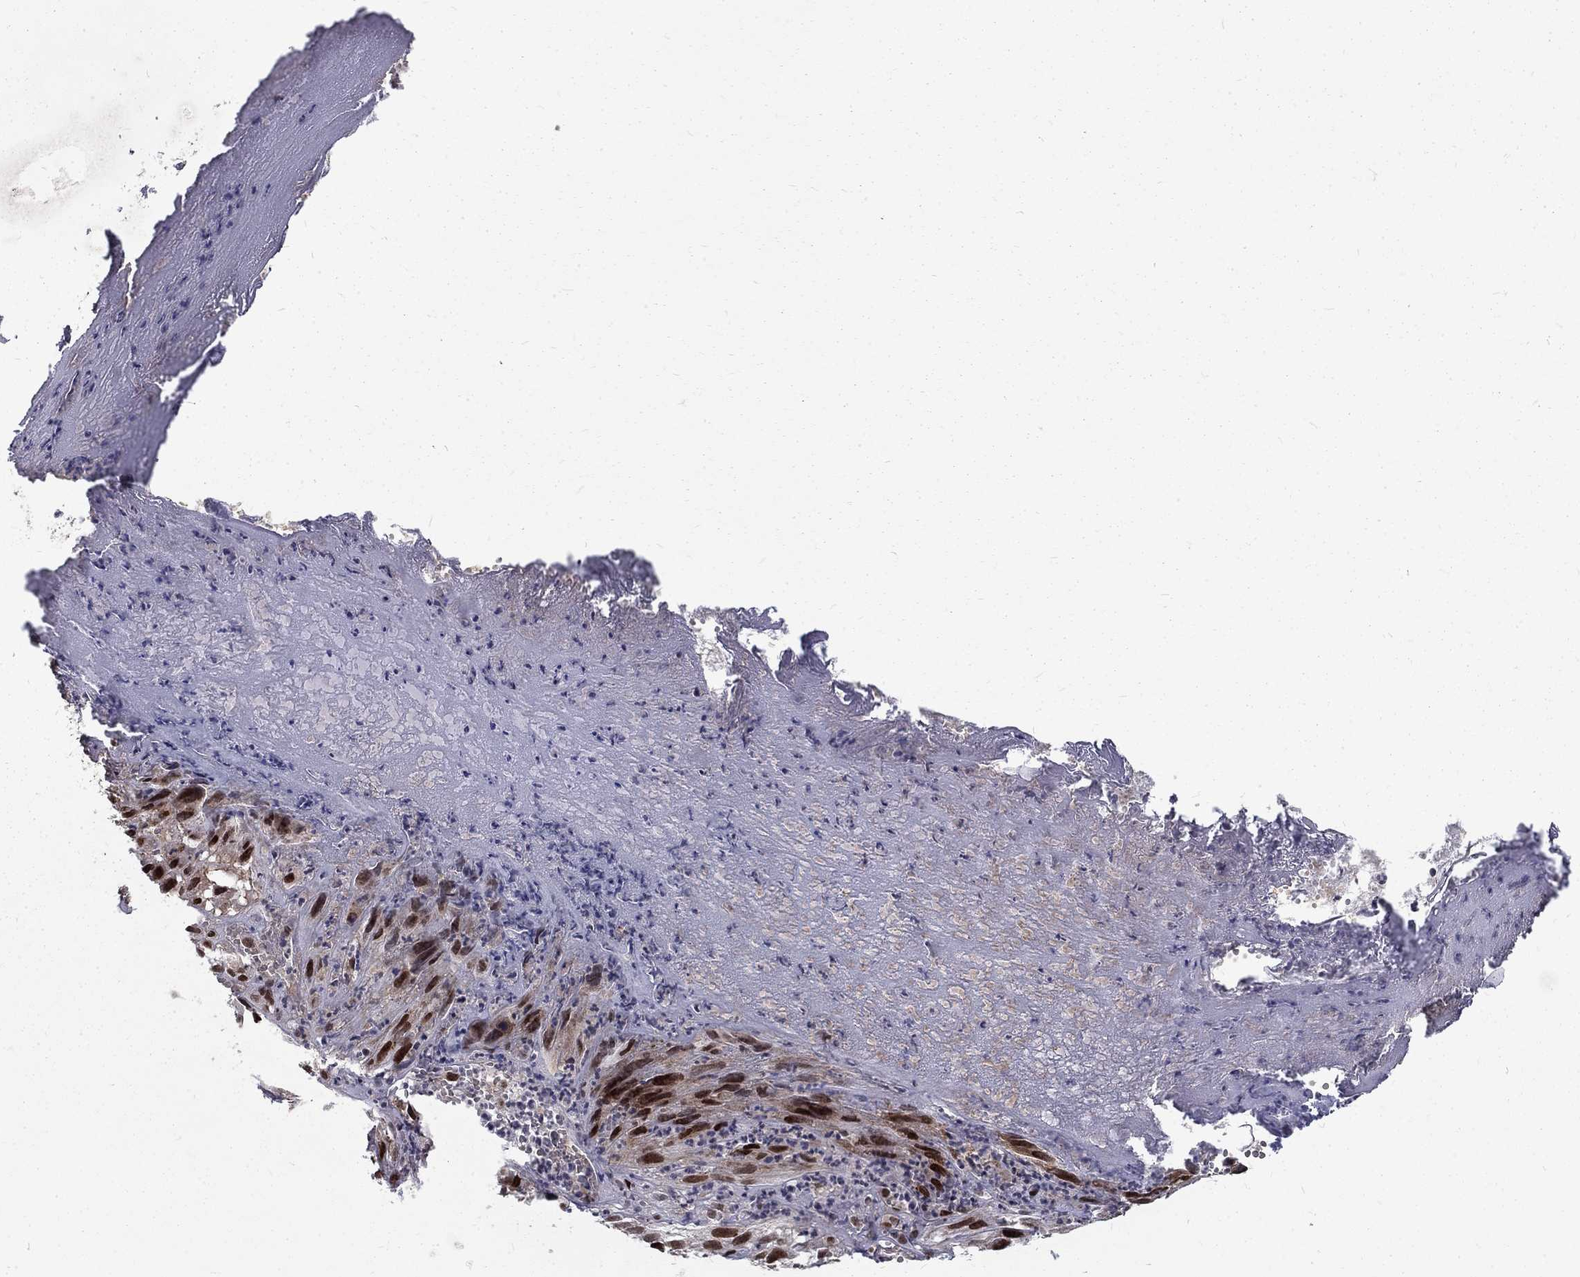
{"staining": {"intensity": "strong", "quantity": ">75%", "location": "nuclear"}, "tissue": "melanoma", "cell_type": "Tumor cells", "image_type": "cancer", "snomed": [{"axis": "morphology", "description": "Malignant melanoma, NOS"}, {"axis": "topography", "description": "Skin"}], "caption": "A photomicrograph of human melanoma stained for a protein displays strong nuclear brown staining in tumor cells.", "gene": "TCEAL1", "patient": {"sex": "male", "age": 51}}